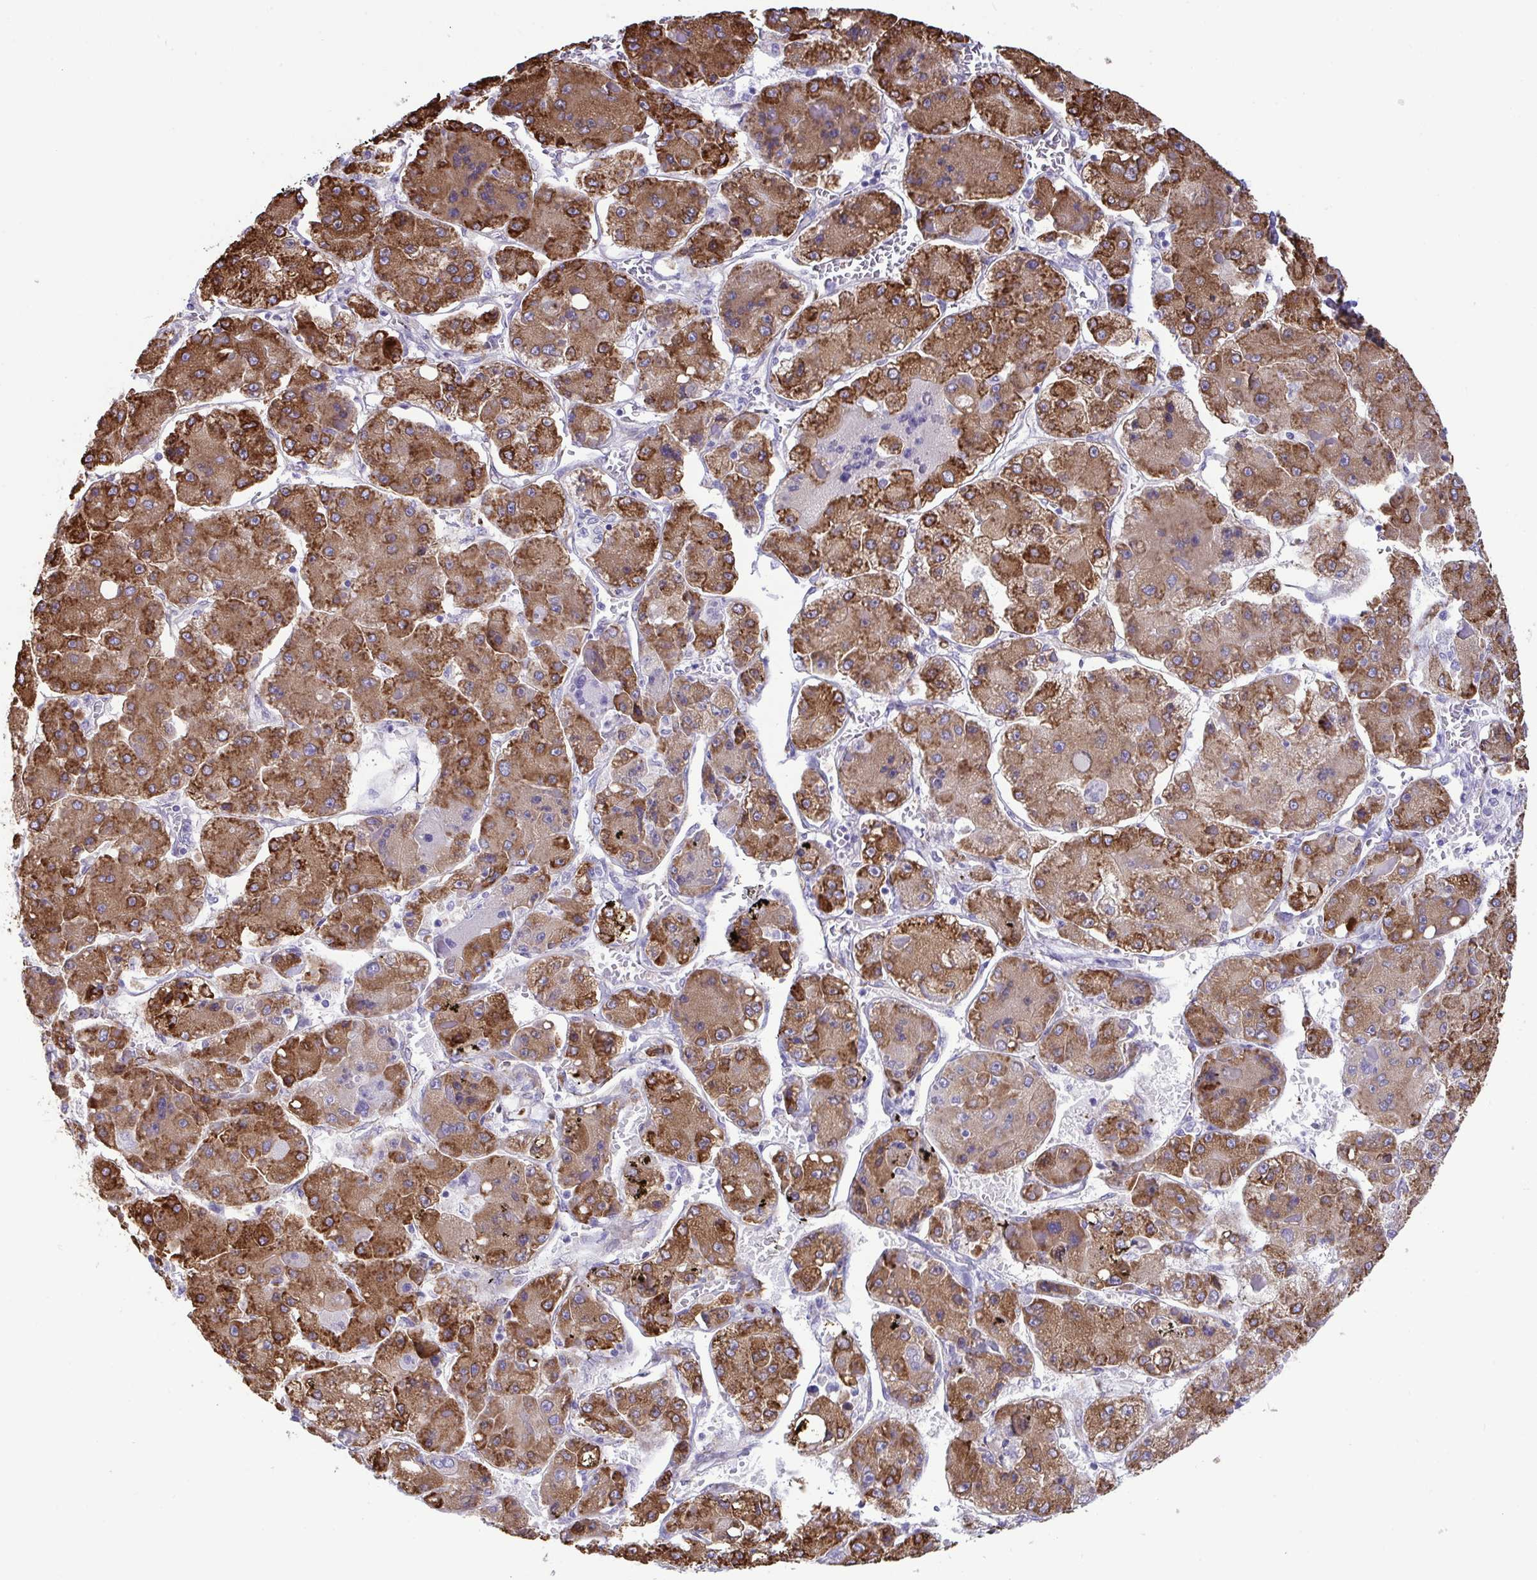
{"staining": {"intensity": "strong", "quantity": "25%-75%", "location": "cytoplasmic/membranous"}, "tissue": "liver cancer", "cell_type": "Tumor cells", "image_type": "cancer", "snomed": [{"axis": "morphology", "description": "Carcinoma, Hepatocellular, NOS"}, {"axis": "topography", "description": "Liver"}], "caption": "High-power microscopy captured an immunohistochemistry (IHC) micrograph of liver cancer (hepatocellular carcinoma), revealing strong cytoplasmic/membranous staining in approximately 25%-75% of tumor cells. Nuclei are stained in blue.", "gene": "ASPH", "patient": {"sex": "female", "age": 73}}